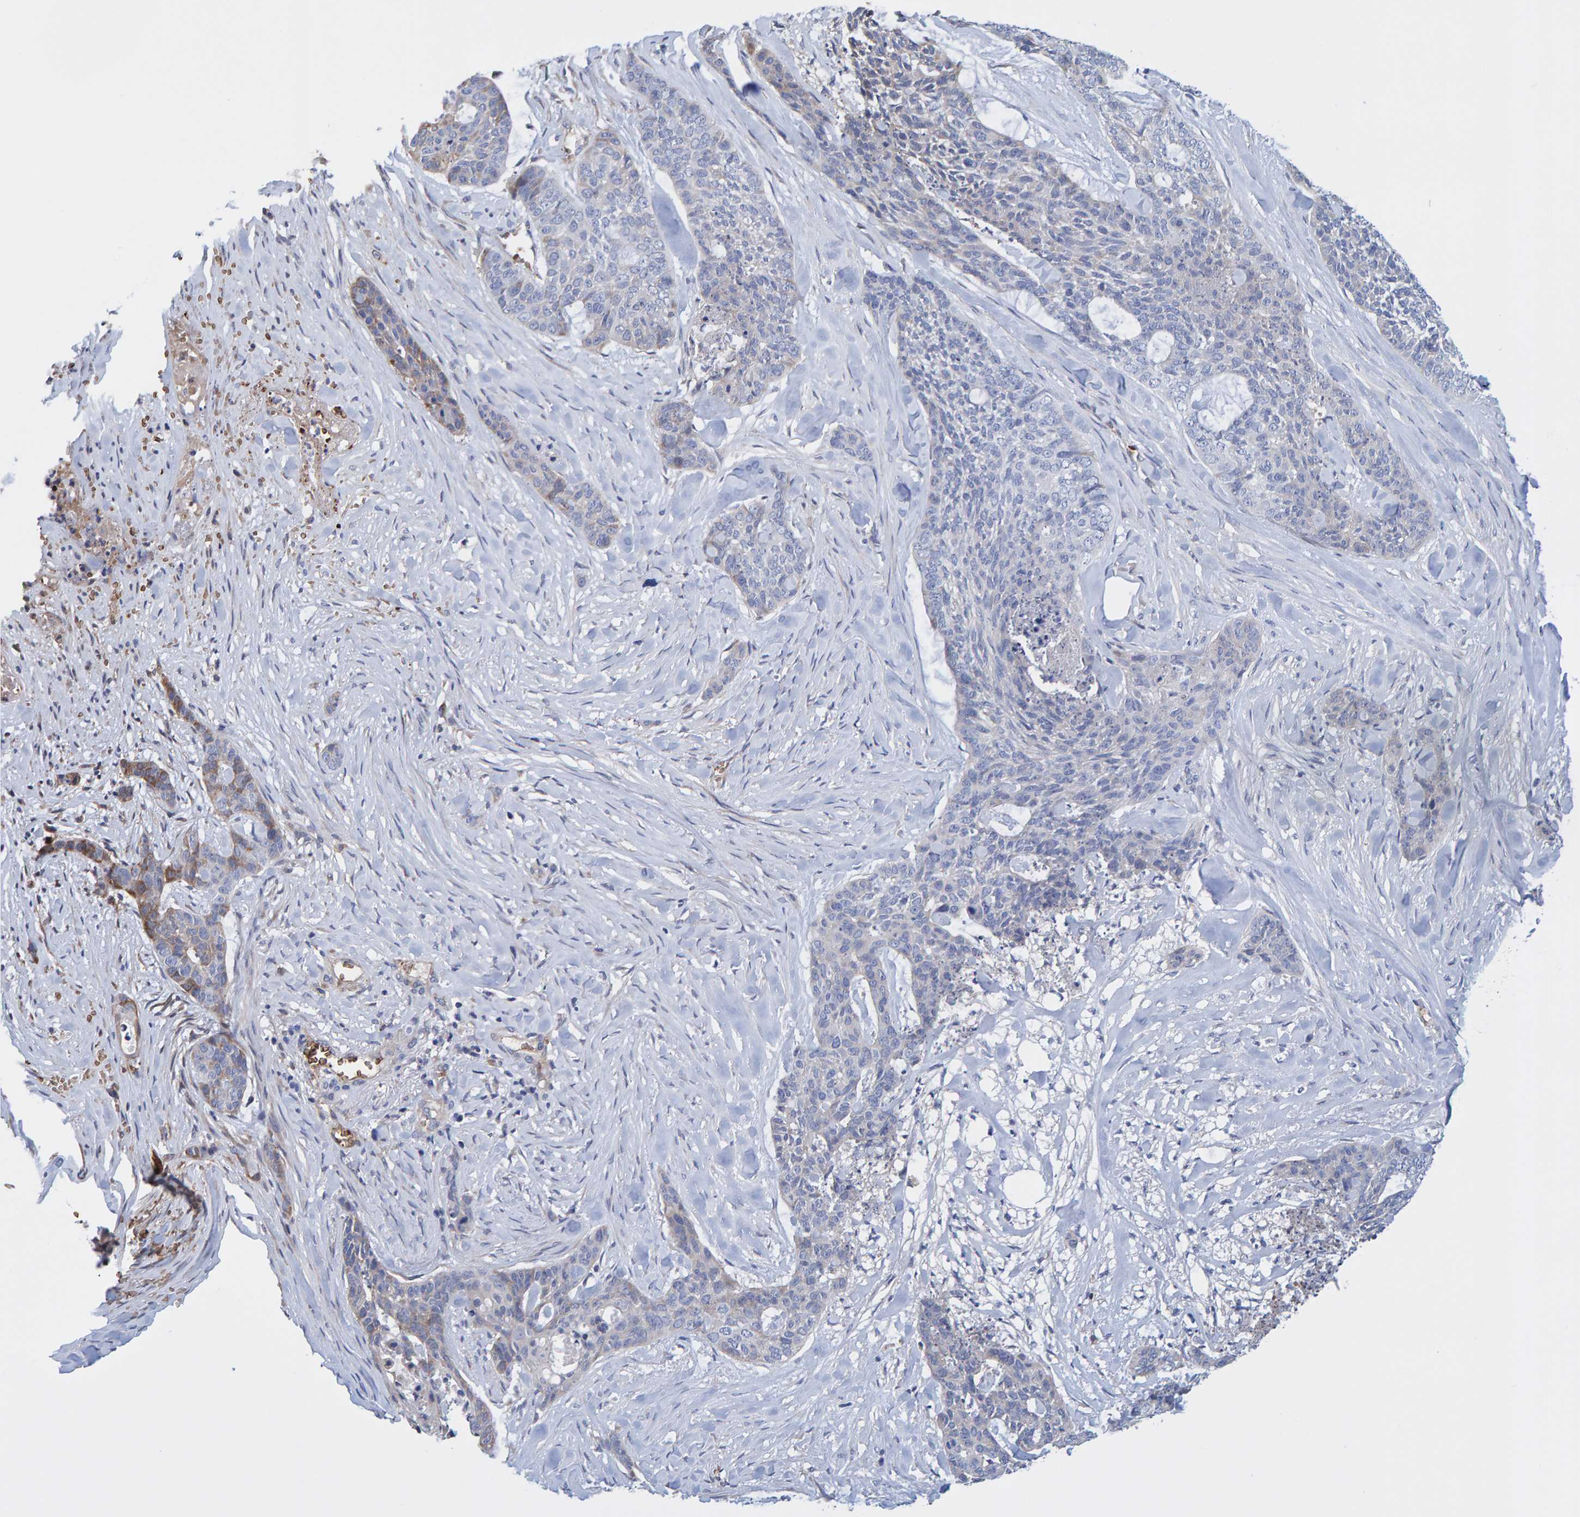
{"staining": {"intensity": "weak", "quantity": "25%-75%", "location": "cytoplasmic/membranous"}, "tissue": "skin cancer", "cell_type": "Tumor cells", "image_type": "cancer", "snomed": [{"axis": "morphology", "description": "Basal cell carcinoma"}, {"axis": "topography", "description": "Skin"}], "caption": "A brown stain shows weak cytoplasmic/membranous expression of a protein in basal cell carcinoma (skin) tumor cells.", "gene": "VPS9D1", "patient": {"sex": "female", "age": 64}}